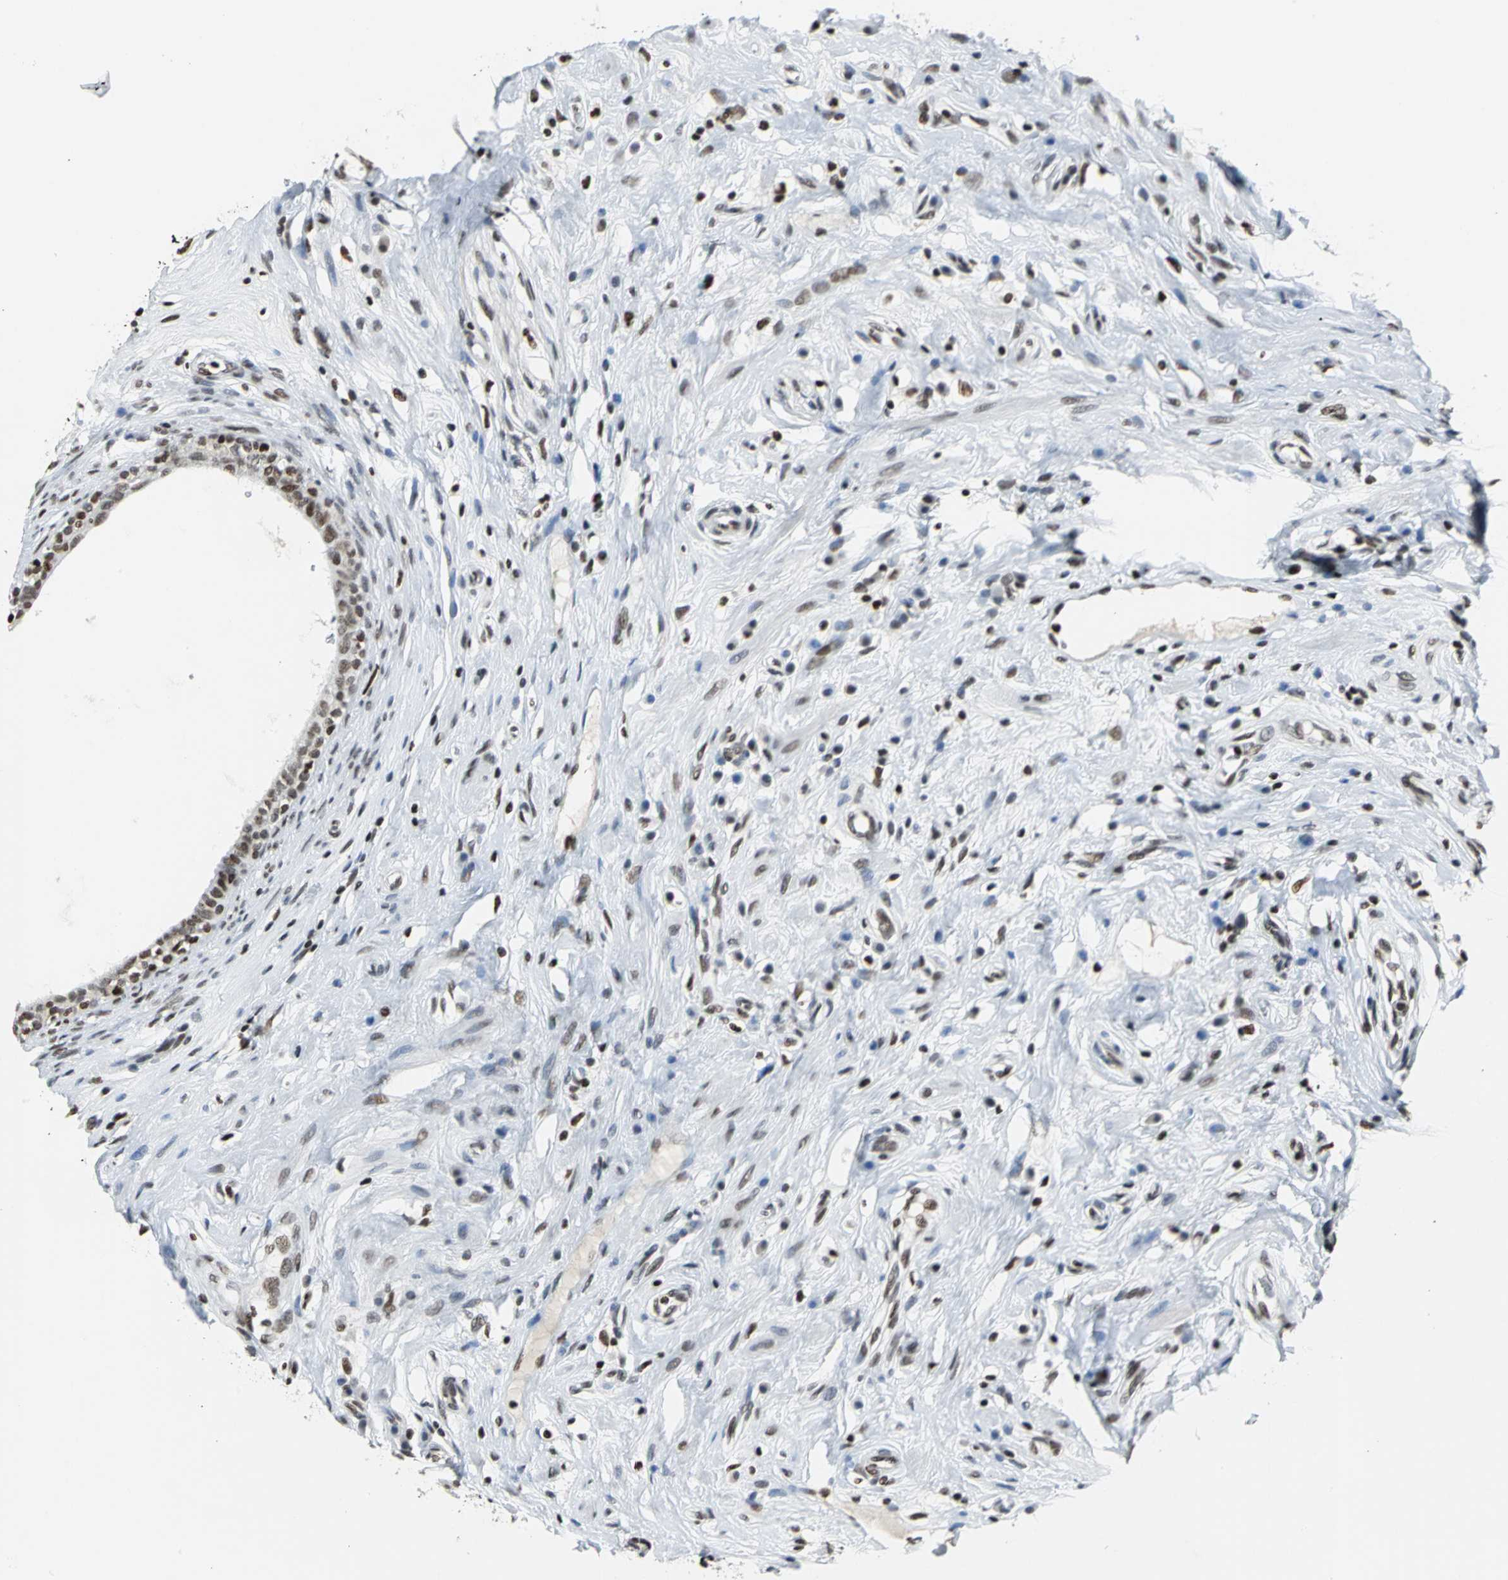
{"staining": {"intensity": "moderate", "quantity": ">75%", "location": "nuclear"}, "tissue": "epididymis", "cell_type": "Glandular cells", "image_type": "normal", "snomed": [{"axis": "morphology", "description": "Normal tissue, NOS"}, {"axis": "morphology", "description": "Inflammation, NOS"}, {"axis": "topography", "description": "Epididymis"}], "caption": "Immunohistochemical staining of benign human epididymis shows moderate nuclear protein expression in approximately >75% of glandular cells.", "gene": "HNRNPD", "patient": {"sex": "male", "age": 84}}